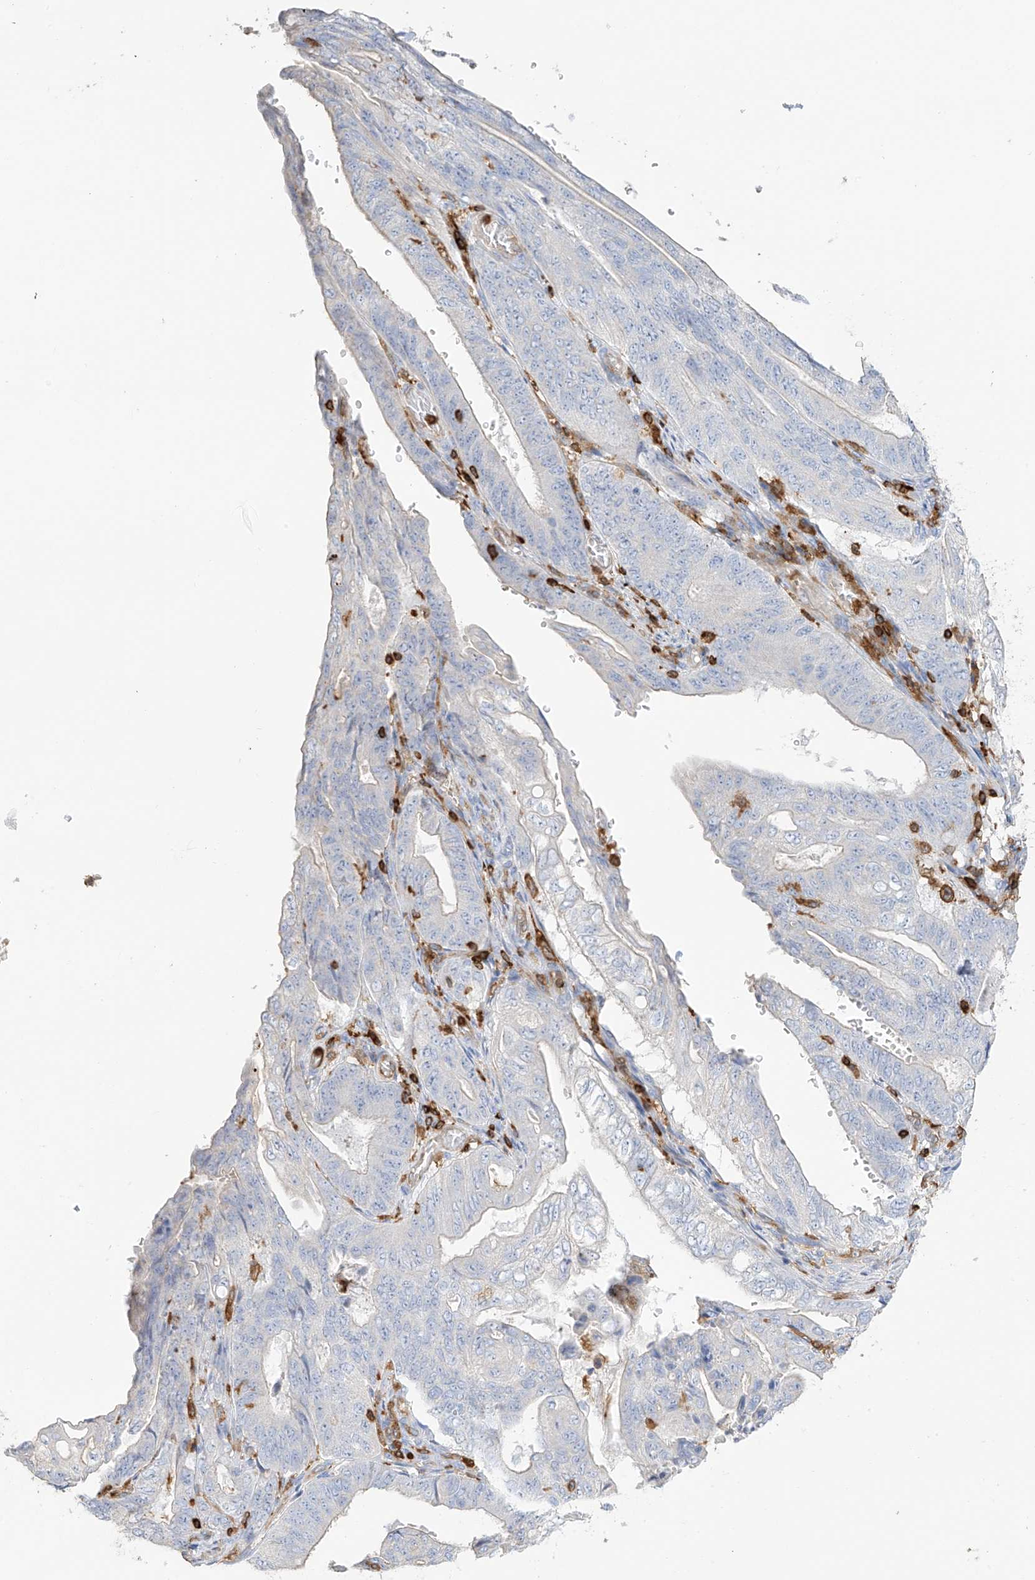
{"staining": {"intensity": "negative", "quantity": "none", "location": "none"}, "tissue": "stomach cancer", "cell_type": "Tumor cells", "image_type": "cancer", "snomed": [{"axis": "morphology", "description": "Adenocarcinoma, NOS"}, {"axis": "topography", "description": "Stomach"}], "caption": "A high-resolution micrograph shows immunohistochemistry (IHC) staining of adenocarcinoma (stomach), which displays no significant staining in tumor cells.", "gene": "ARHGAP25", "patient": {"sex": "female", "age": 73}}